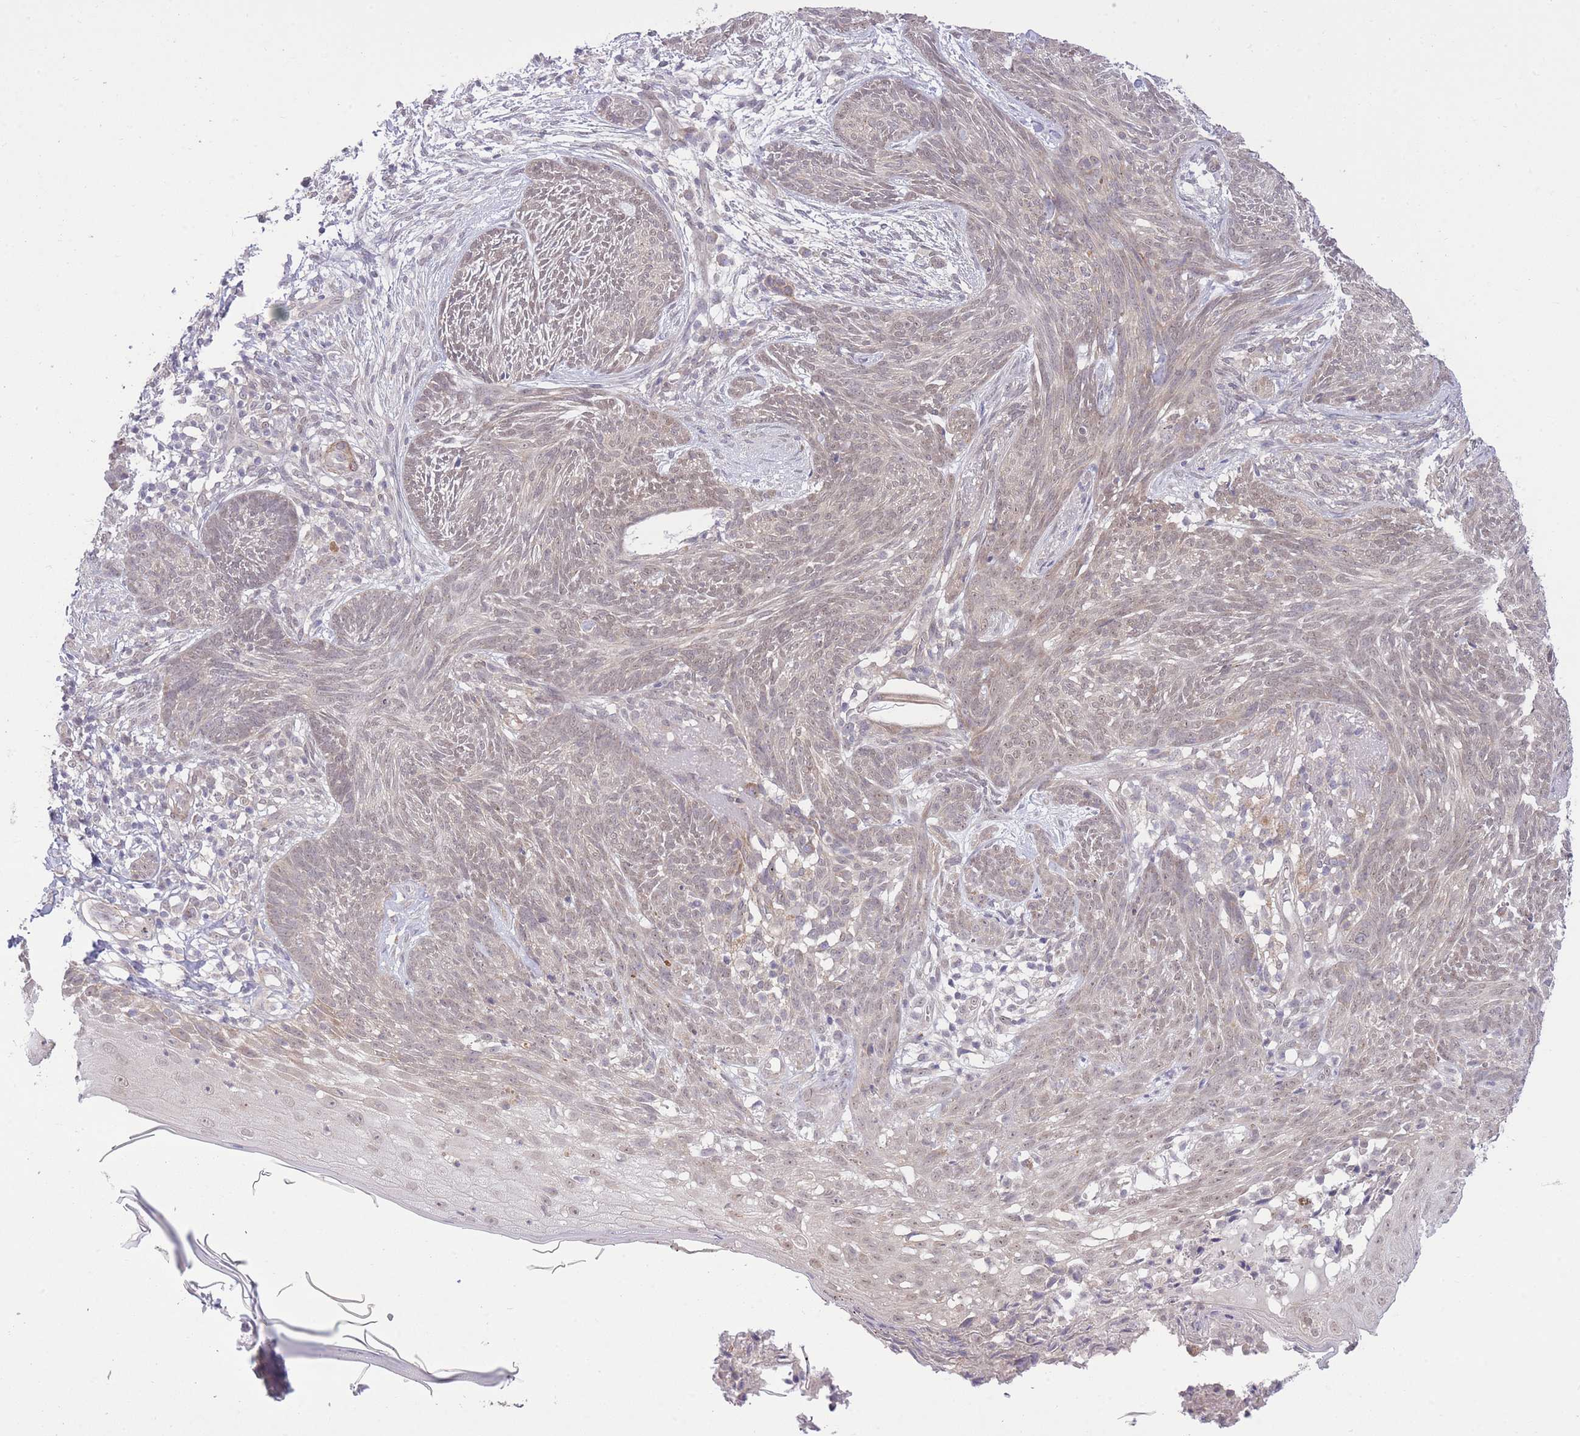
{"staining": {"intensity": "weak", "quantity": "25%-75%", "location": "nuclear"}, "tissue": "skin cancer", "cell_type": "Tumor cells", "image_type": "cancer", "snomed": [{"axis": "morphology", "description": "Basal cell carcinoma"}, {"axis": "topography", "description": "Skin"}], "caption": "Immunohistochemical staining of human skin cancer reveals low levels of weak nuclear staining in approximately 25%-75% of tumor cells.", "gene": "ELOA2", "patient": {"sex": "male", "age": 73}}